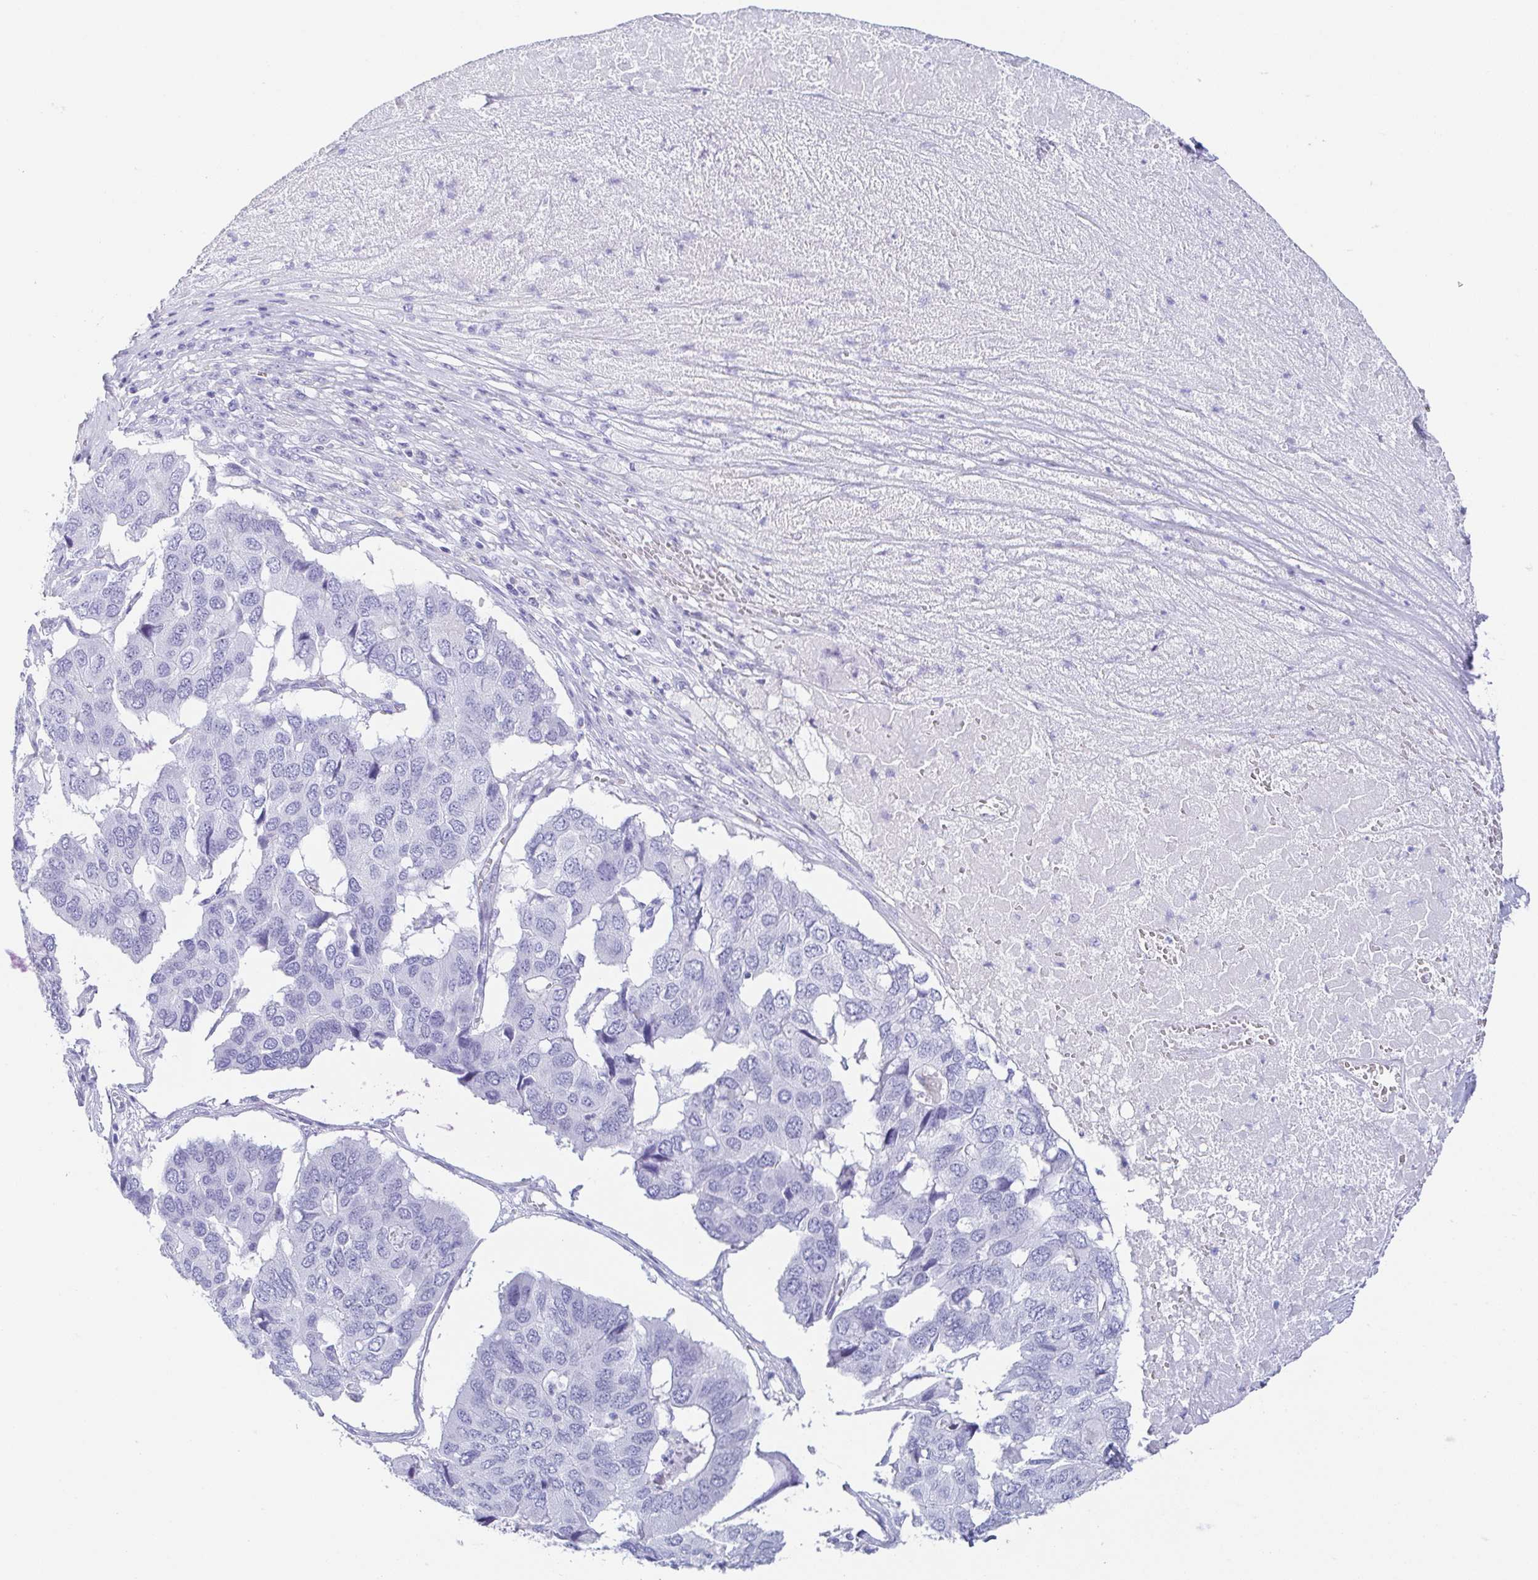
{"staining": {"intensity": "negative", "quantity": "none", "location": "none"}, "tissue": "pancreatic cancer", "cell_type": "Tumor cells", "image_type": "cancer", "snomed": [{"axis": "morphology", "description": "Adenocarcinoma, NOS"}, {"axis": "topography", "description": "Pancreas"}], "caption": "Immunohistochemical staining of human pancreatic adenocarcinoma demonstrates no significant expression in tumor cells.", "gene": "ZG16B", "patient": {"sex": "male", "age": 50}}